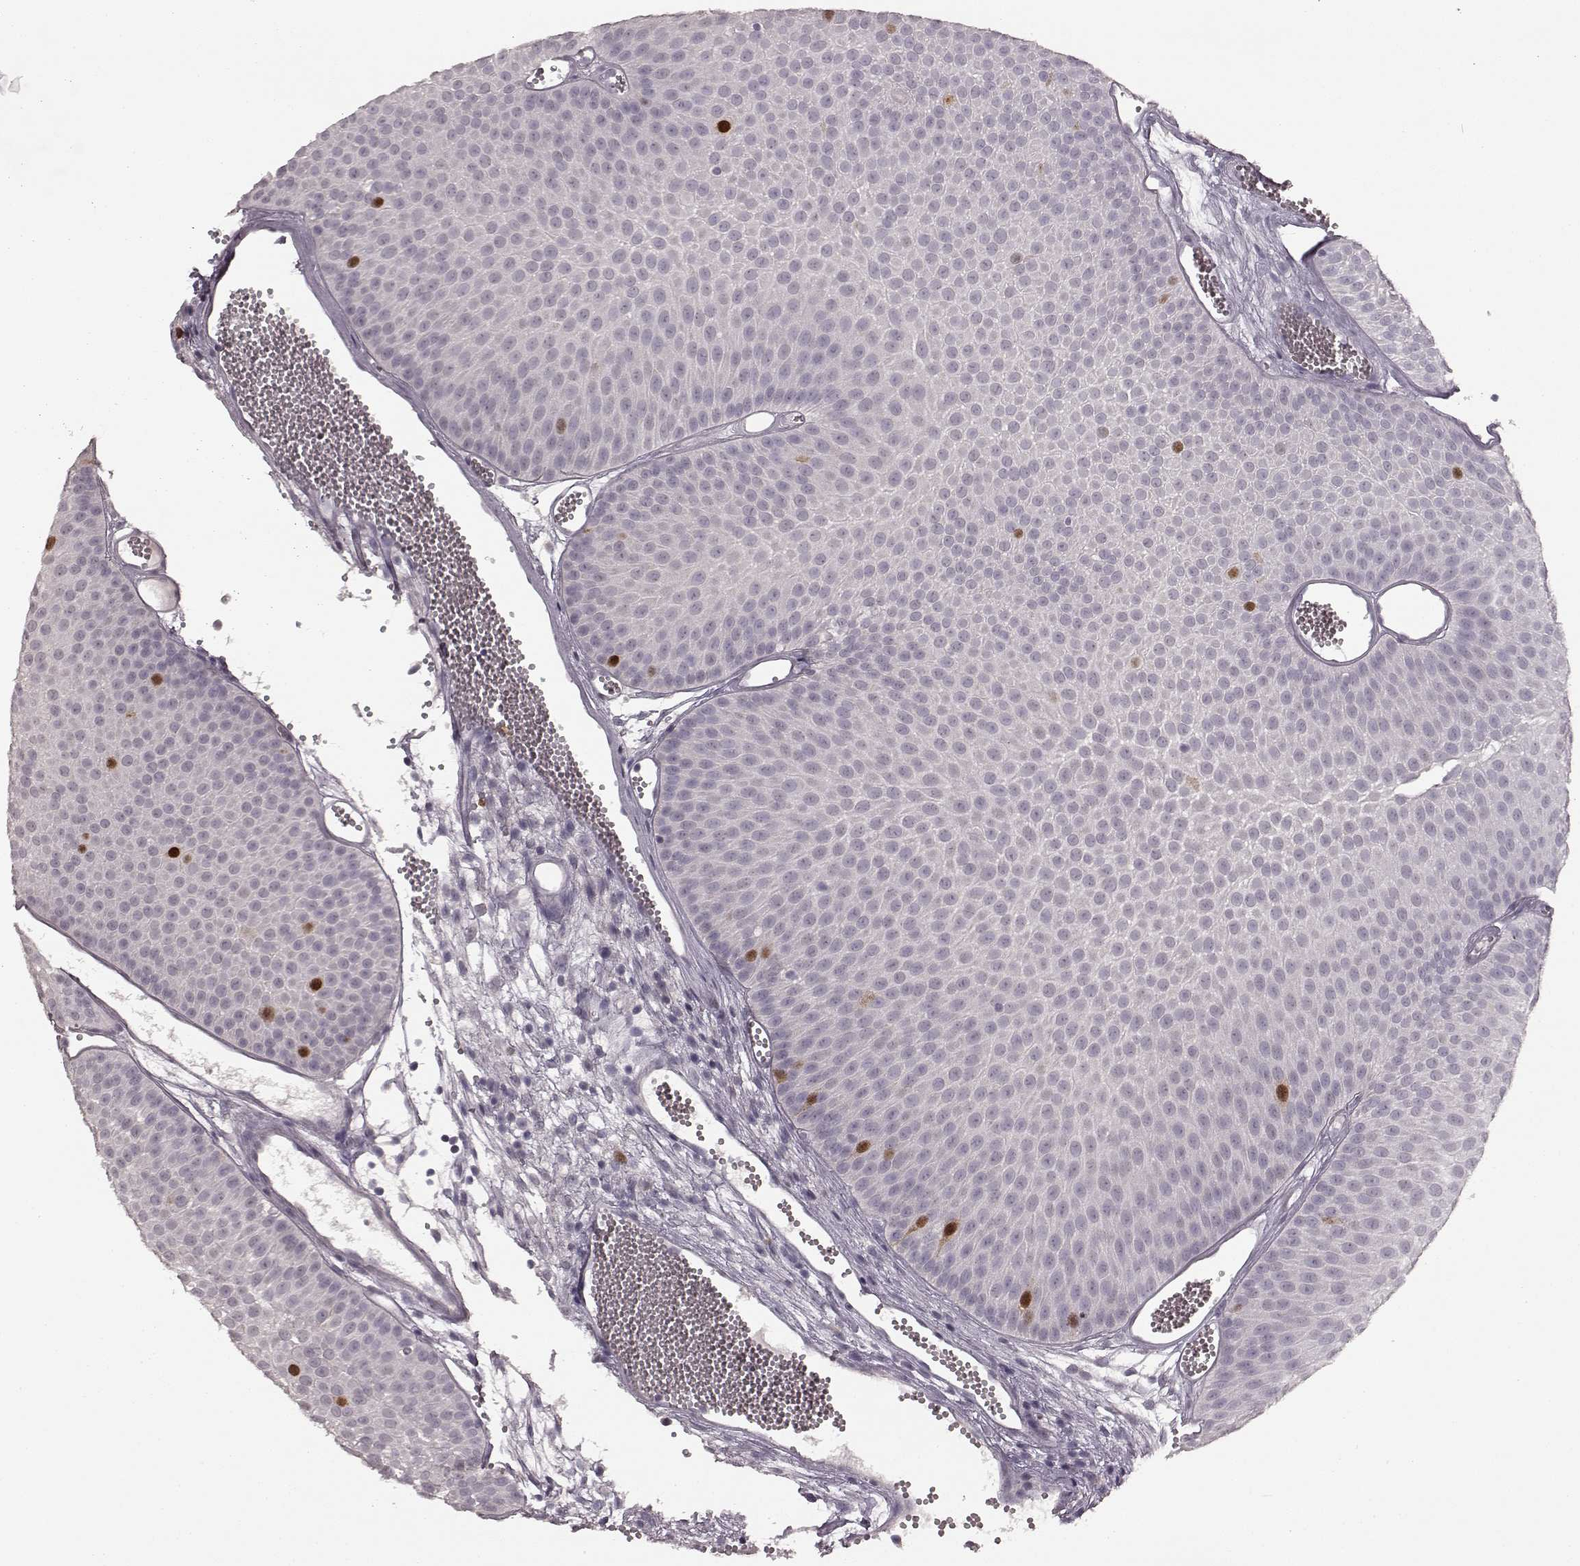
{"staining": {"intensity": "strong", "quantity": "<25%", "location": "nuclear"}, "tissue": "urothelial cancer", "cell_type": "Tumor cells", "image_type": "cancer", "snomed": [{"axis": "morphology", "description": "Urothelial carcinoma, Low grade"}, {"axis": "topography", "description": "Urinary bladder"}], "caption": "Immunohistochemical staining of human low-grade urothelial carcinoma exhibits medium levels of strong nuclear expression in approximately <25% of tumor cells.", "gene": "CCNA2", "patient": {"sex": "male", "age": 52}}